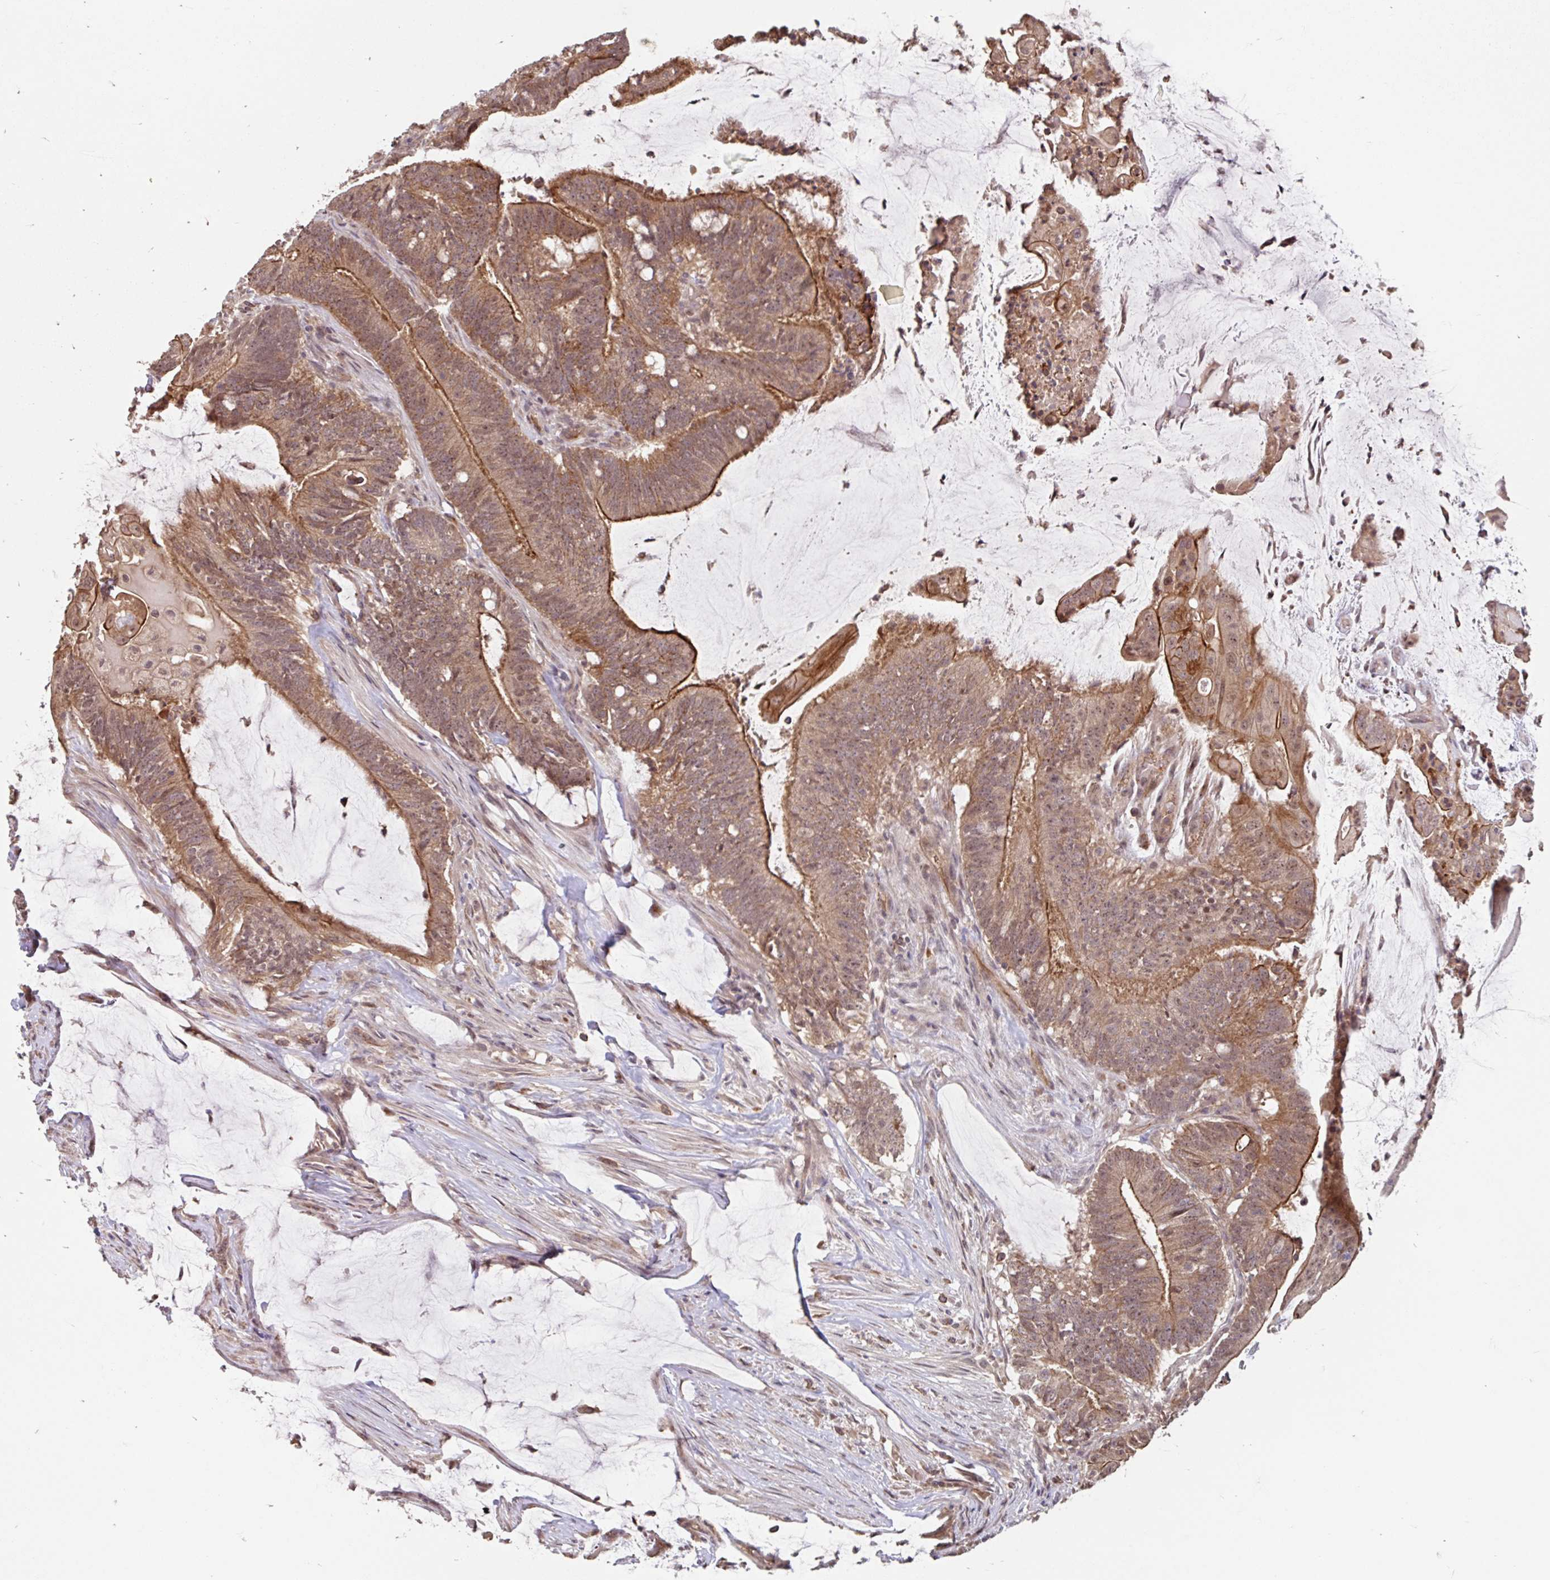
{"staining": {"intensity": "moderate", "quantity": ">75%", "location": "cytoplasmic/membranous,nuclear"}, "tissue": "colorectal cancer", "cell_type": "Tumor cells", "image_type": "cancer", "snomed": [{"axis": "morphology", "description": "Adenocarcinoma, NOS"}, {"axis": "topography", "description": "Colon"}], "caption": "This histopathology image shows IHC staining of human colorectal cancer, with medium moderate cytoplasmic/membranous and nuclear positivity in approximately >75% of tumor cells.", "gene": "STYXL1", "patient": {"sex": "female", "age": 43}}